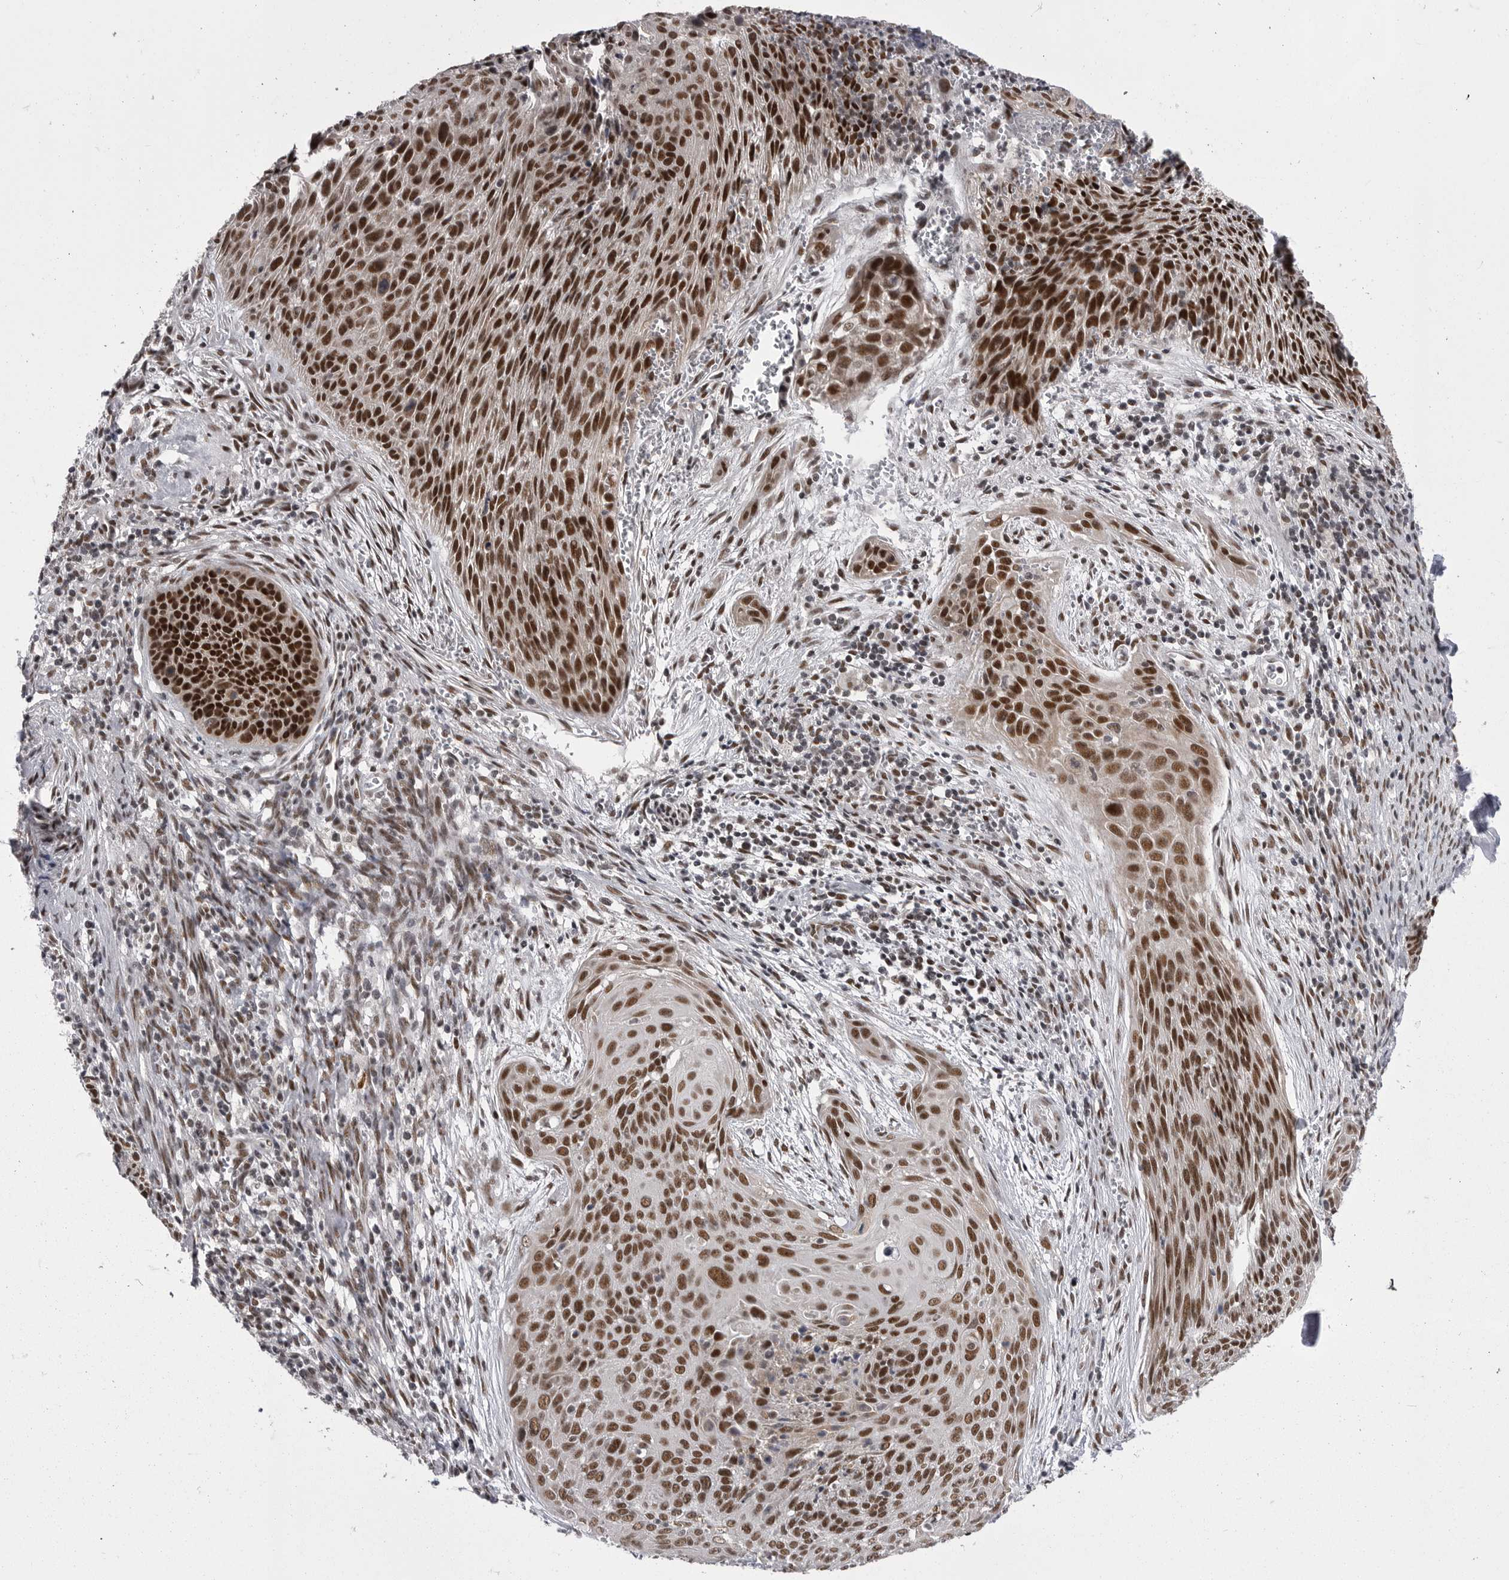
{"staining": {"intensity": "strong", "quantity": ">75%", "location": "nuclear"}, "tissue": "cervical cancer", "cell_type": "Tumor cells", "image_type": "cancer", "snomed": [{"axis": "morphology", "description": "Squamous cell carcinoma, NOS"}, {"axis": "topography", "description": "Cervix"}], "caption": "A photomicrograph of human cervical squamous cell carcinoma stained for a protein shows strong nuclear brown staining in tumor cells.", "gene": "MEPCE", "patient": {"sex": "female", "age": 55}}